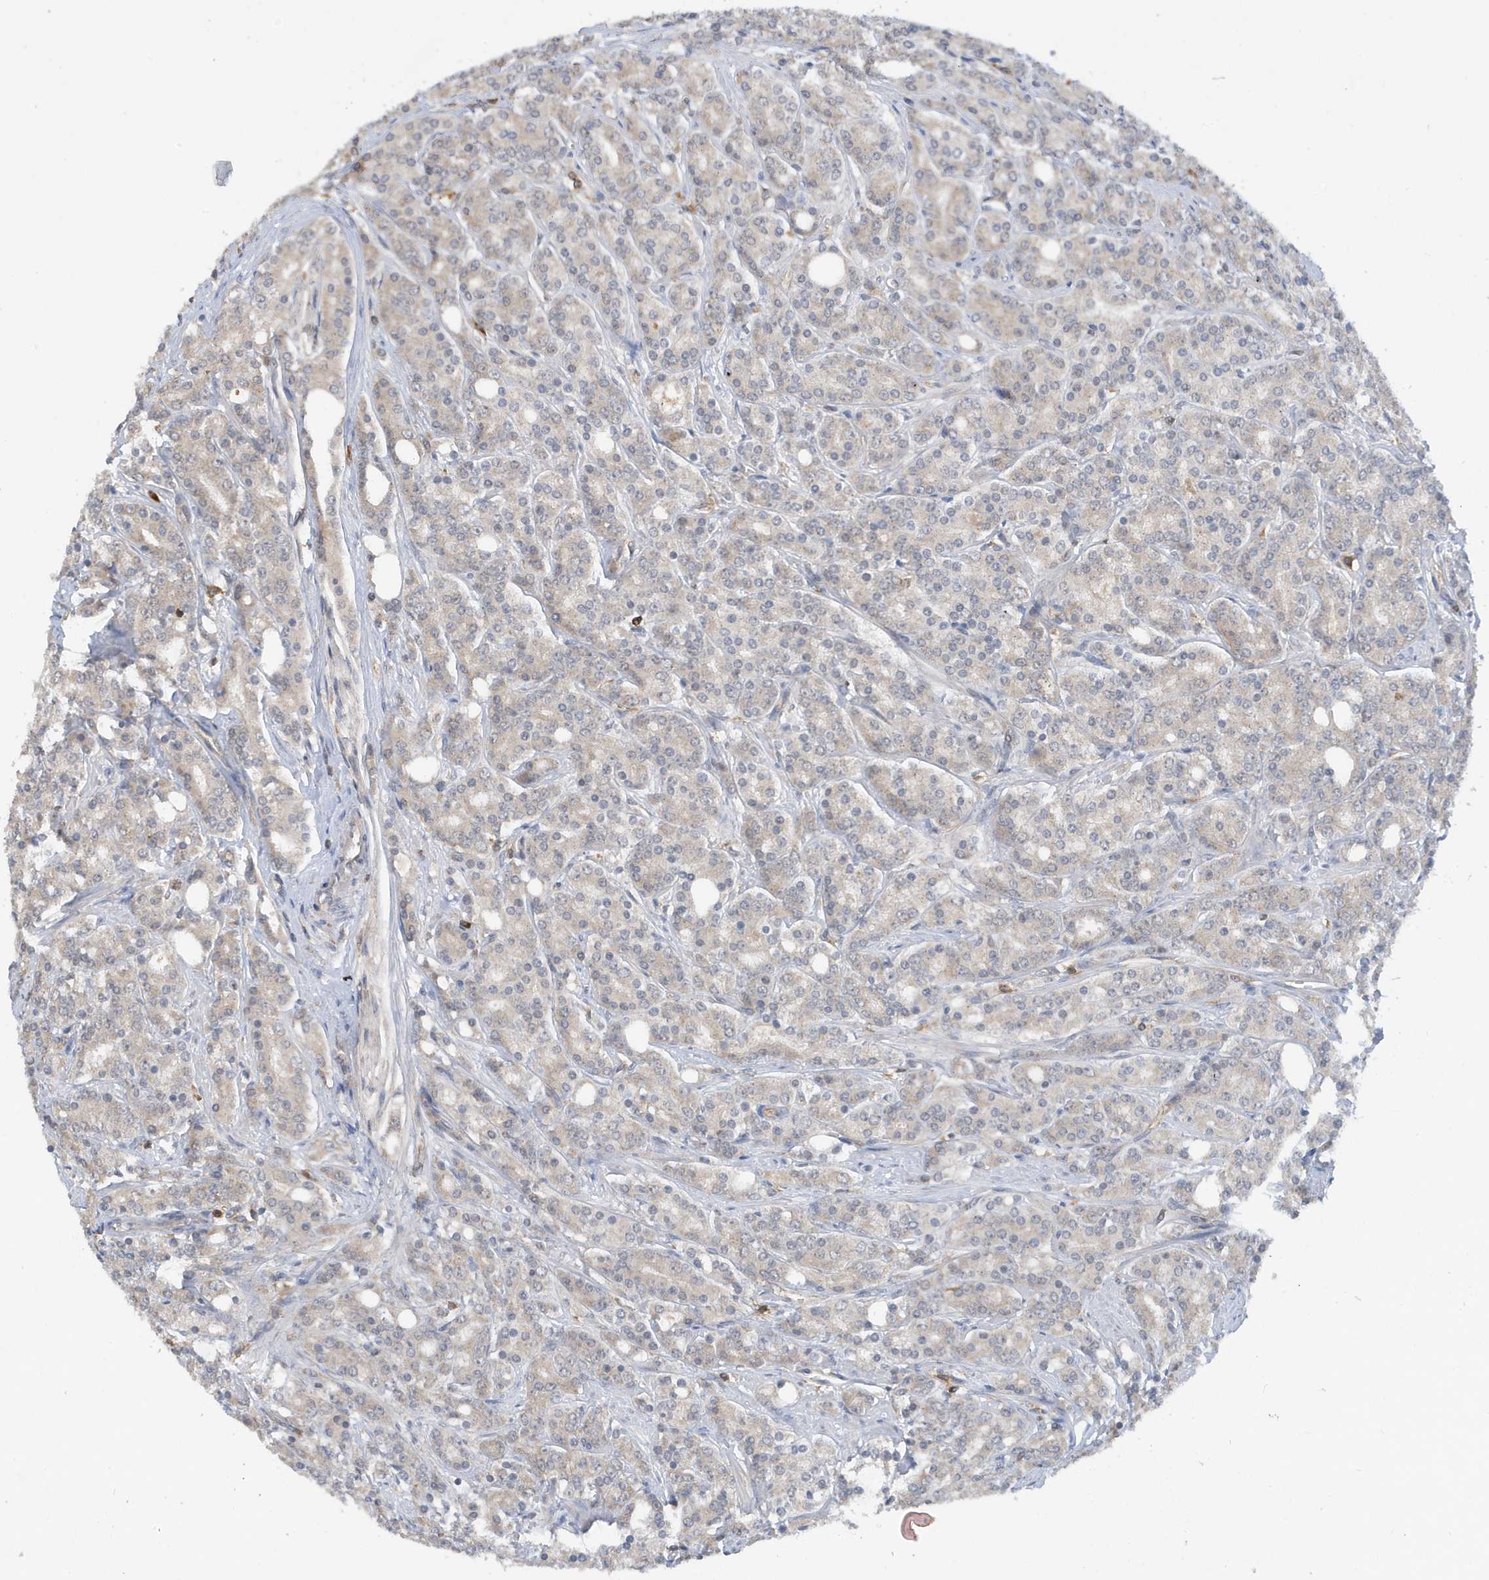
{"staining": {"intensity": "weak", "quantity": "<25%", "location": "cytoplasmic/membranous"}, "tissue": "prostate cancer", "cell_type": "Tumor cells", "image_type": "cancer", "snomed": [{"axis": "morphology", "description": "Adenocarcinoma, High grade"}, {"axis": "topography", "description": "Prostate"}], "caption": "DAB immunohistochemical staining of prostate cancer exhibits no significant expression in tumor cells.", "gene": "NSUN3", "patient": {"sex": "male", "age": 62}}